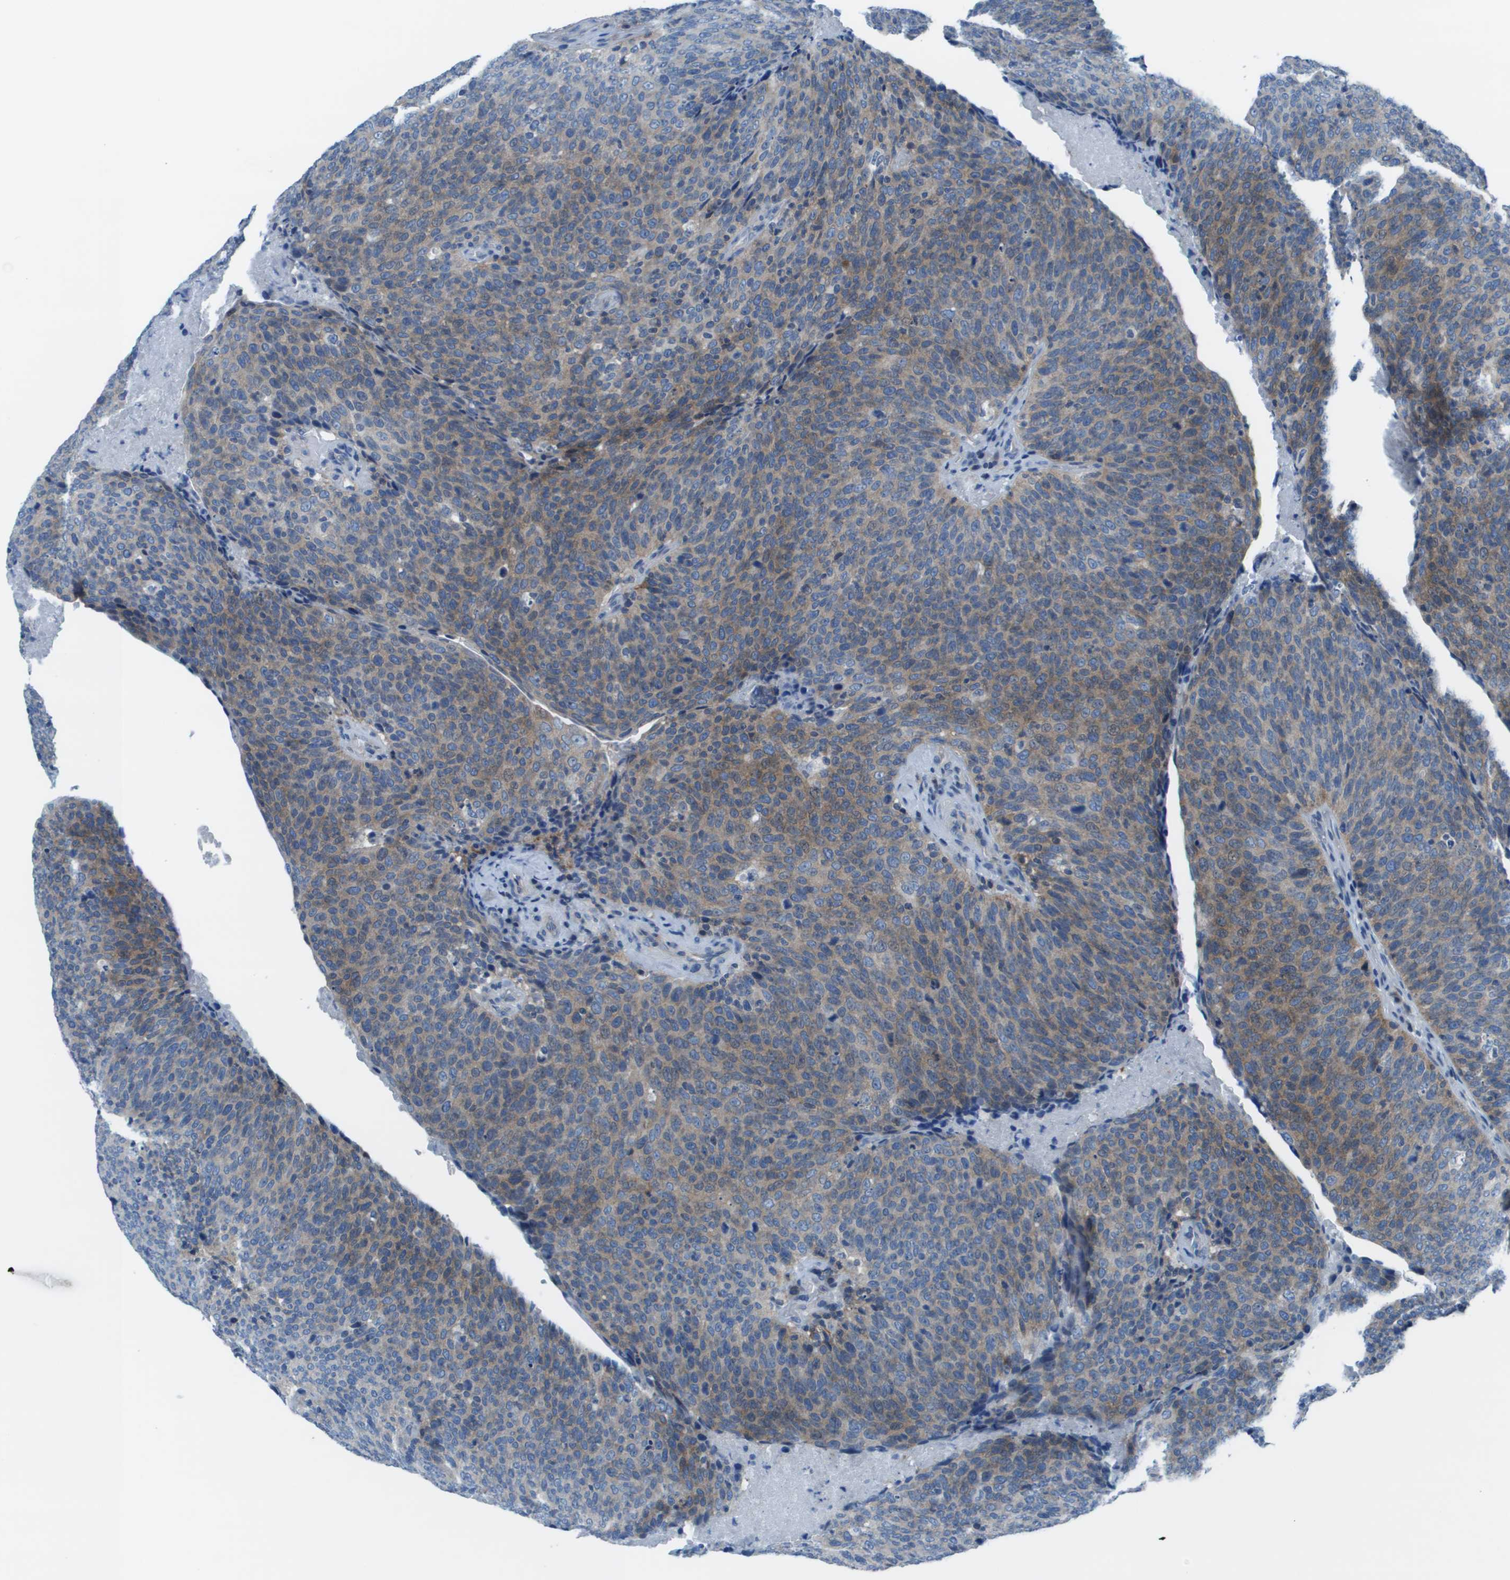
{"staining": {"intensity": "weak", "quantity": "25%-75%", "location": "cytoplasmic/membranous"}, "tissue": "head and neck cancer", "cell_type": "Tumor cells", "image_type": "cancer", "snomed": [{"axis": "morphology", "description": "Squamous cell carcinoma, NOS"}, {"axis": "morphology", "description": "Squamous cell carcinoma, metastatic, NOS"}, {"axis": "topography", "description": "Lymph node"}, {"axis": "topography", "description": "Head-Neck"}], "caption": "Head and neck cancer stained for a protein (brown) demonstrates weak cytoplasmic/membranous positive staining in approximately 25%-75% of tumor cells.", "gene": "STIP1", "patient": {"sex": "male", "age": 62}}